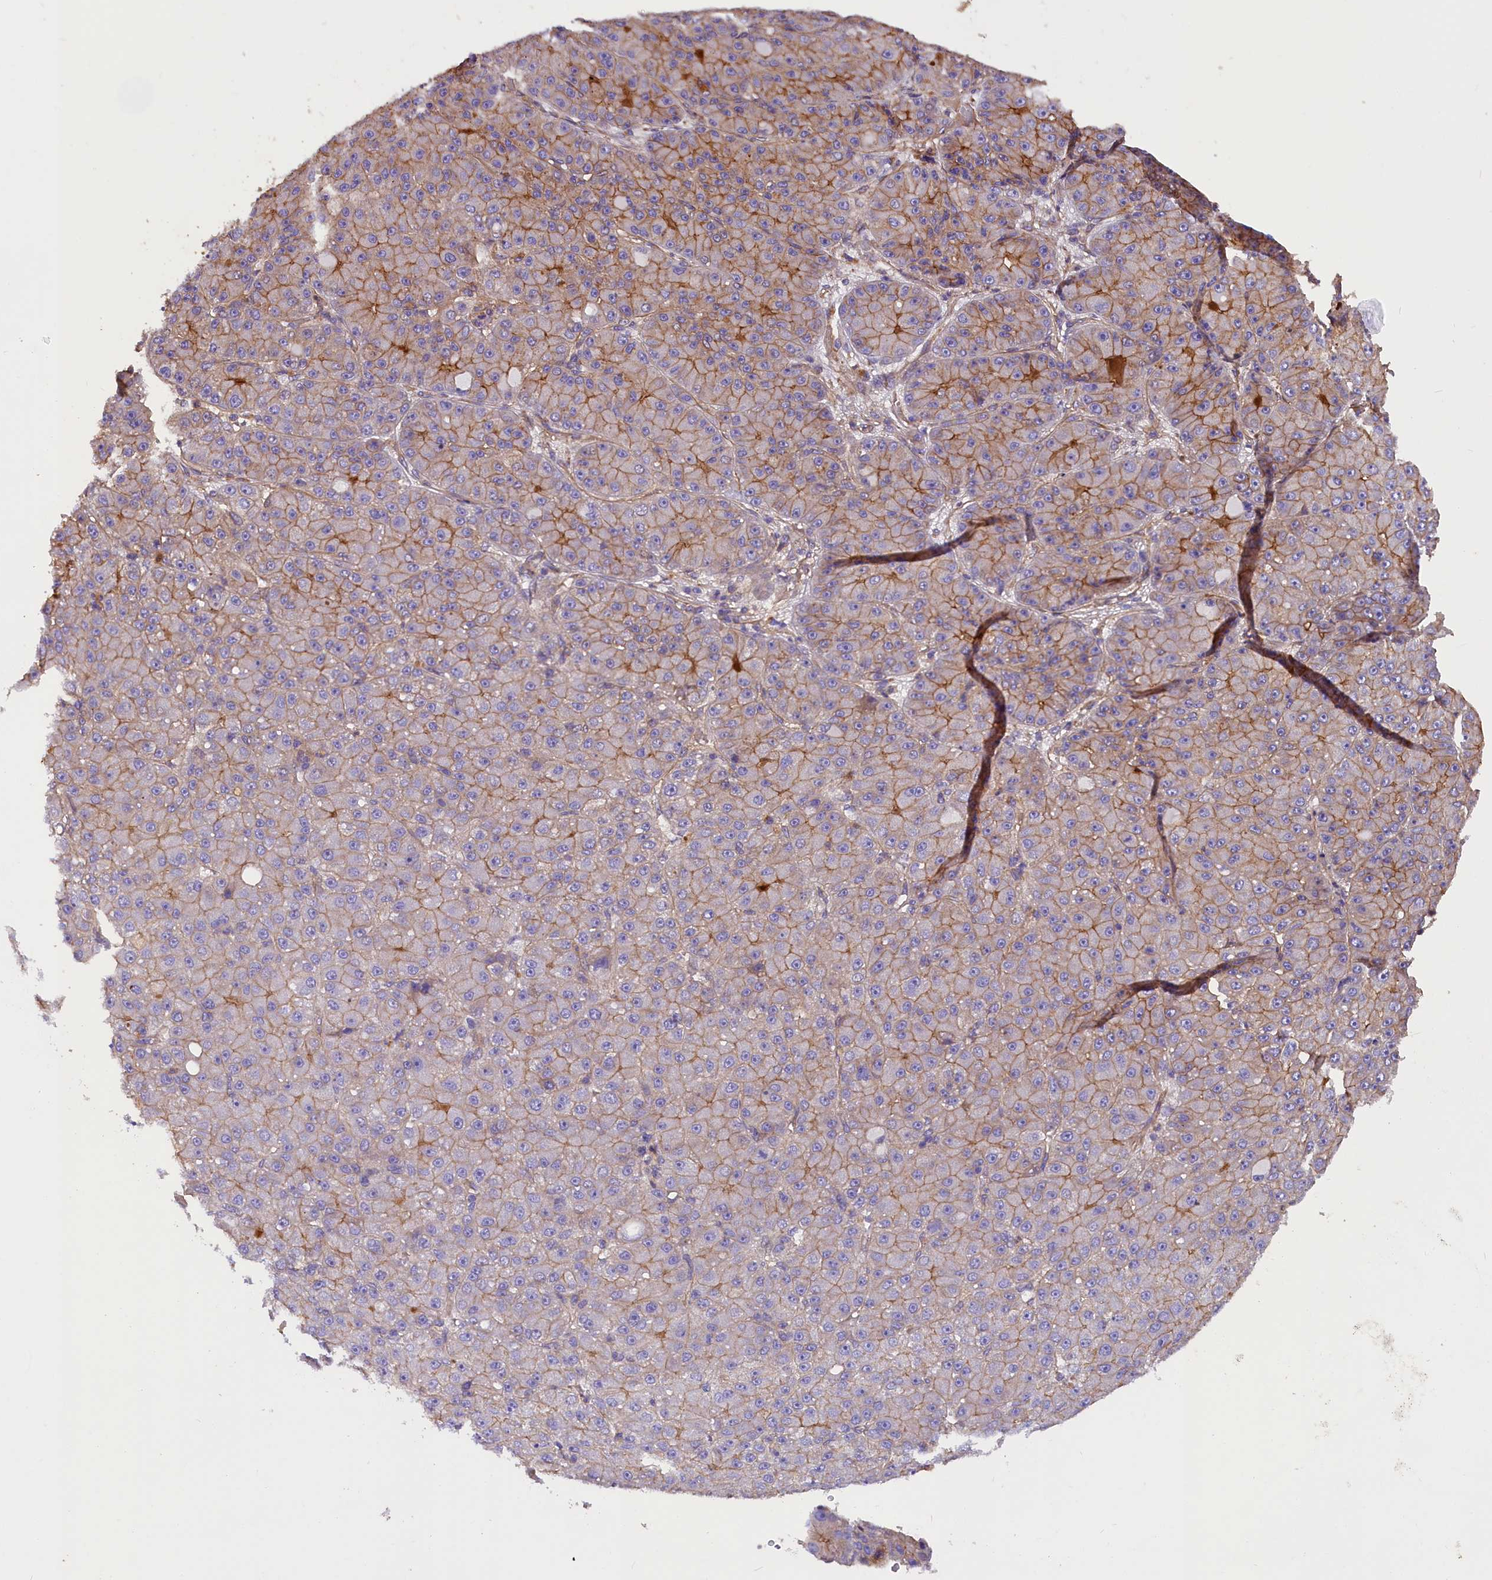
{"staining": {"intensity": "moderate", "quantity": "25%-75%", "location": "cytoplasmic/membranous"}, "tissue": "liver cancer", "cell_type": "Tumor cells", "image_type": "cancer", "snomed": [{"axis": "morphology", "description": "Carcinoma, Hepatocellular, NOS"}, {"axis": "topography", "description": "Liver"}], "caption": "High-magnification brightfield microscopy of hepatocellular carcinoma (liver) stained with DAB (brown) and counterstained with hematoxylin (blue). tumor cells exhibit moderate cytoplasmic/membranous staining is appreciated in about25%-75% of cells.", "gene": "ERMARD", "patient": {"sex": "male", "age": 67}}